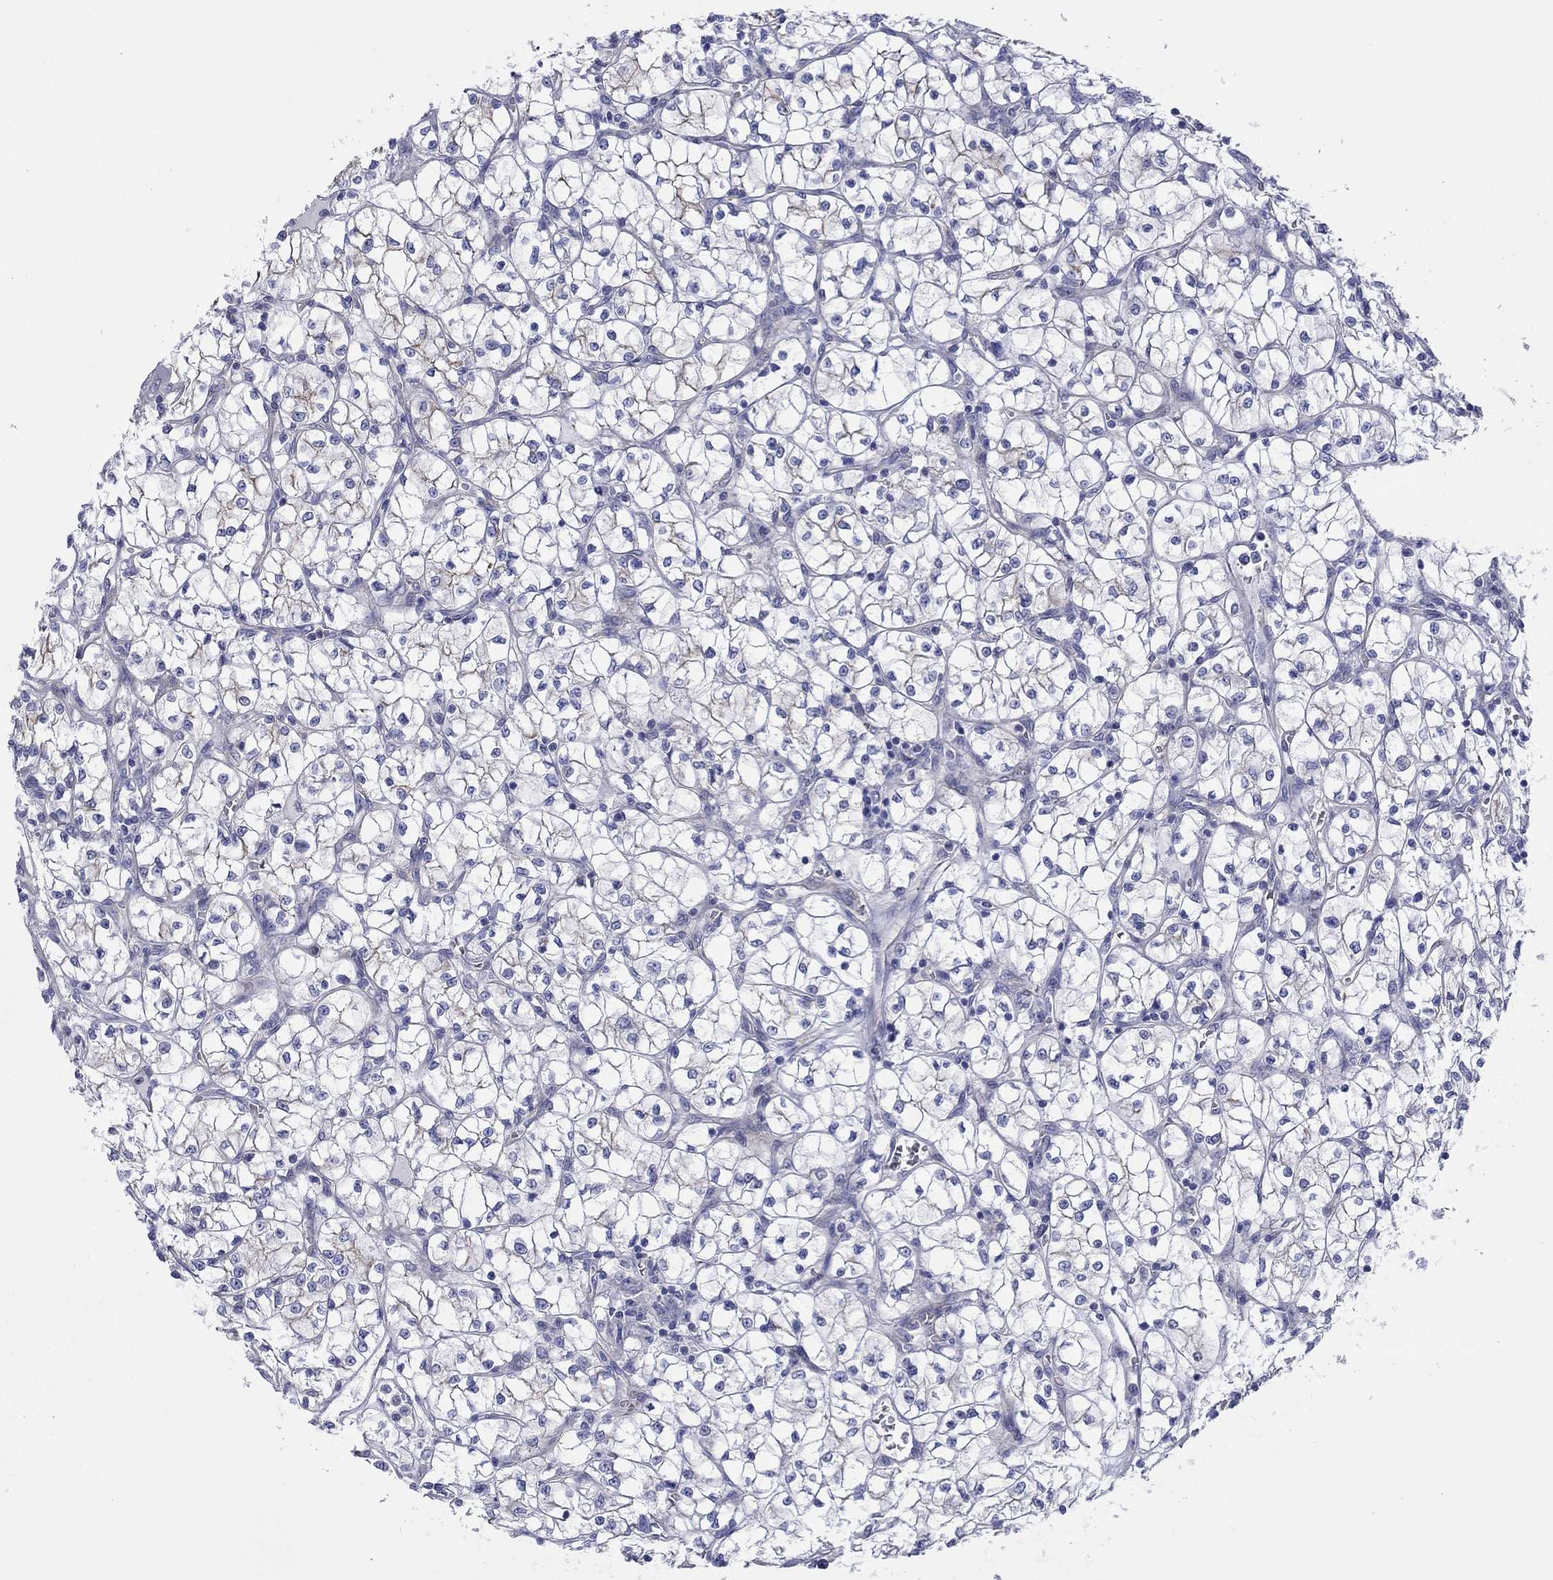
{"staining": {"intensity": "negative", "quantity": "none", "location": "none"}, "tissue": "renal cancer", "cell_type": "Tumor cells", "image_type": "cancer", "snomed": [{"axis": "morphology", "description": "Adenocarcinoma, NOS"}, {"axis": "topography", "description": "Kidney"}], "caption": "DAB immunohistochemical staining of human renal cancer demonstrates no significant staining in tumor cells.", "gene": "TPRN", "patient": {"sex": "female", "age": 64}}